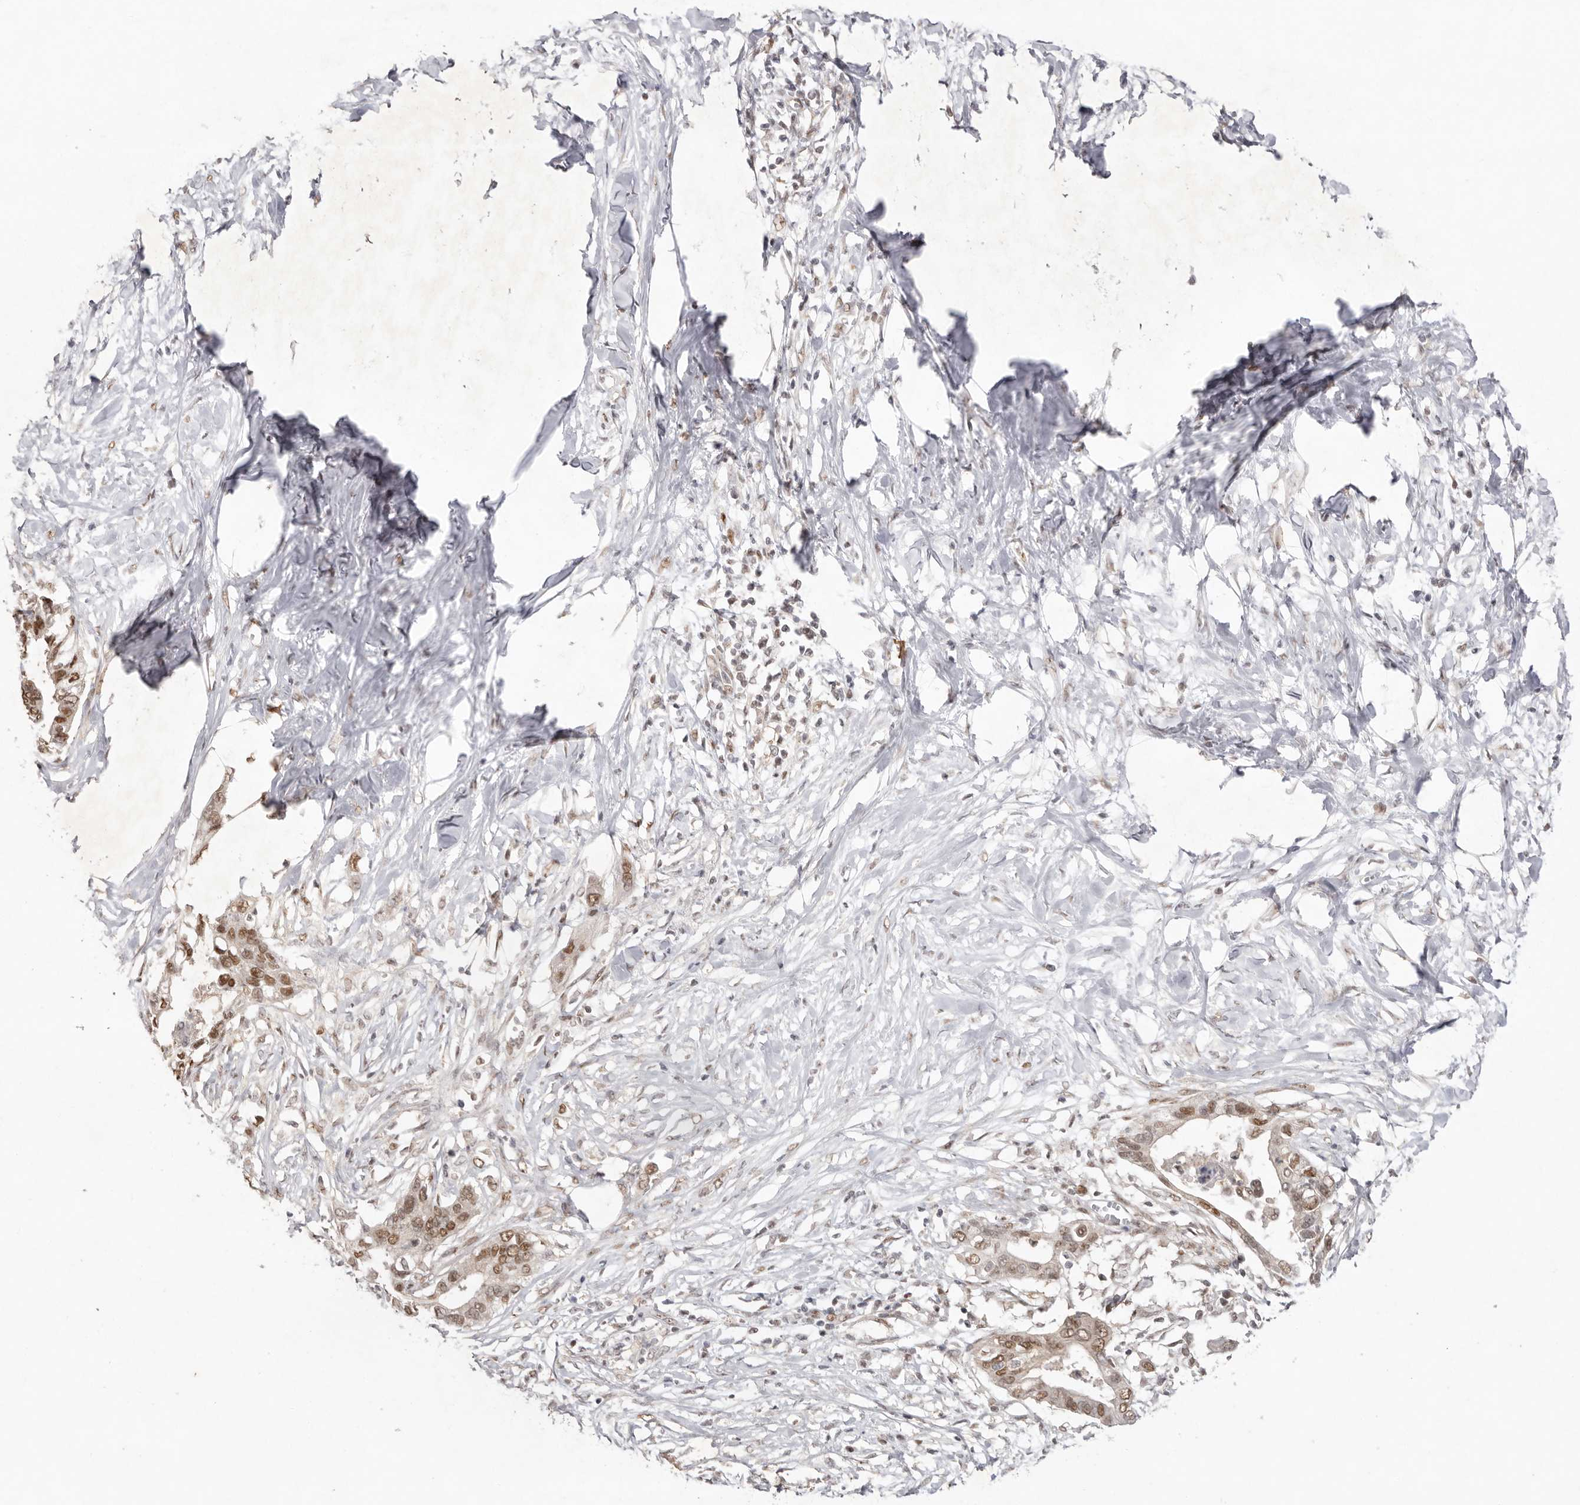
{"staining": {"intensity": "moderate", "quantity": ">75%", "location": "nuclear"}, "tissue": "pancreatic cancer", "cell_type": "Tumor cells", "image_type": "cancer", "snomed": [{"axis": "morphology", "description": "Normal tissue, NOS"}, {"axis": "morphology", "description": "Adenocarcinoma, NOS"}, {"axis": "topography", "description": "Pancreas"}, {"axis": "topography", "description": "Peripheral nerve tissue"}], "caption": "Moderate nuclear protein staining is present in about >75% of tumor cells in pancreatic cancer (adenocarcinoma).", "gene": "TADA1", "patient": {"sex": "male", "age": 59}}